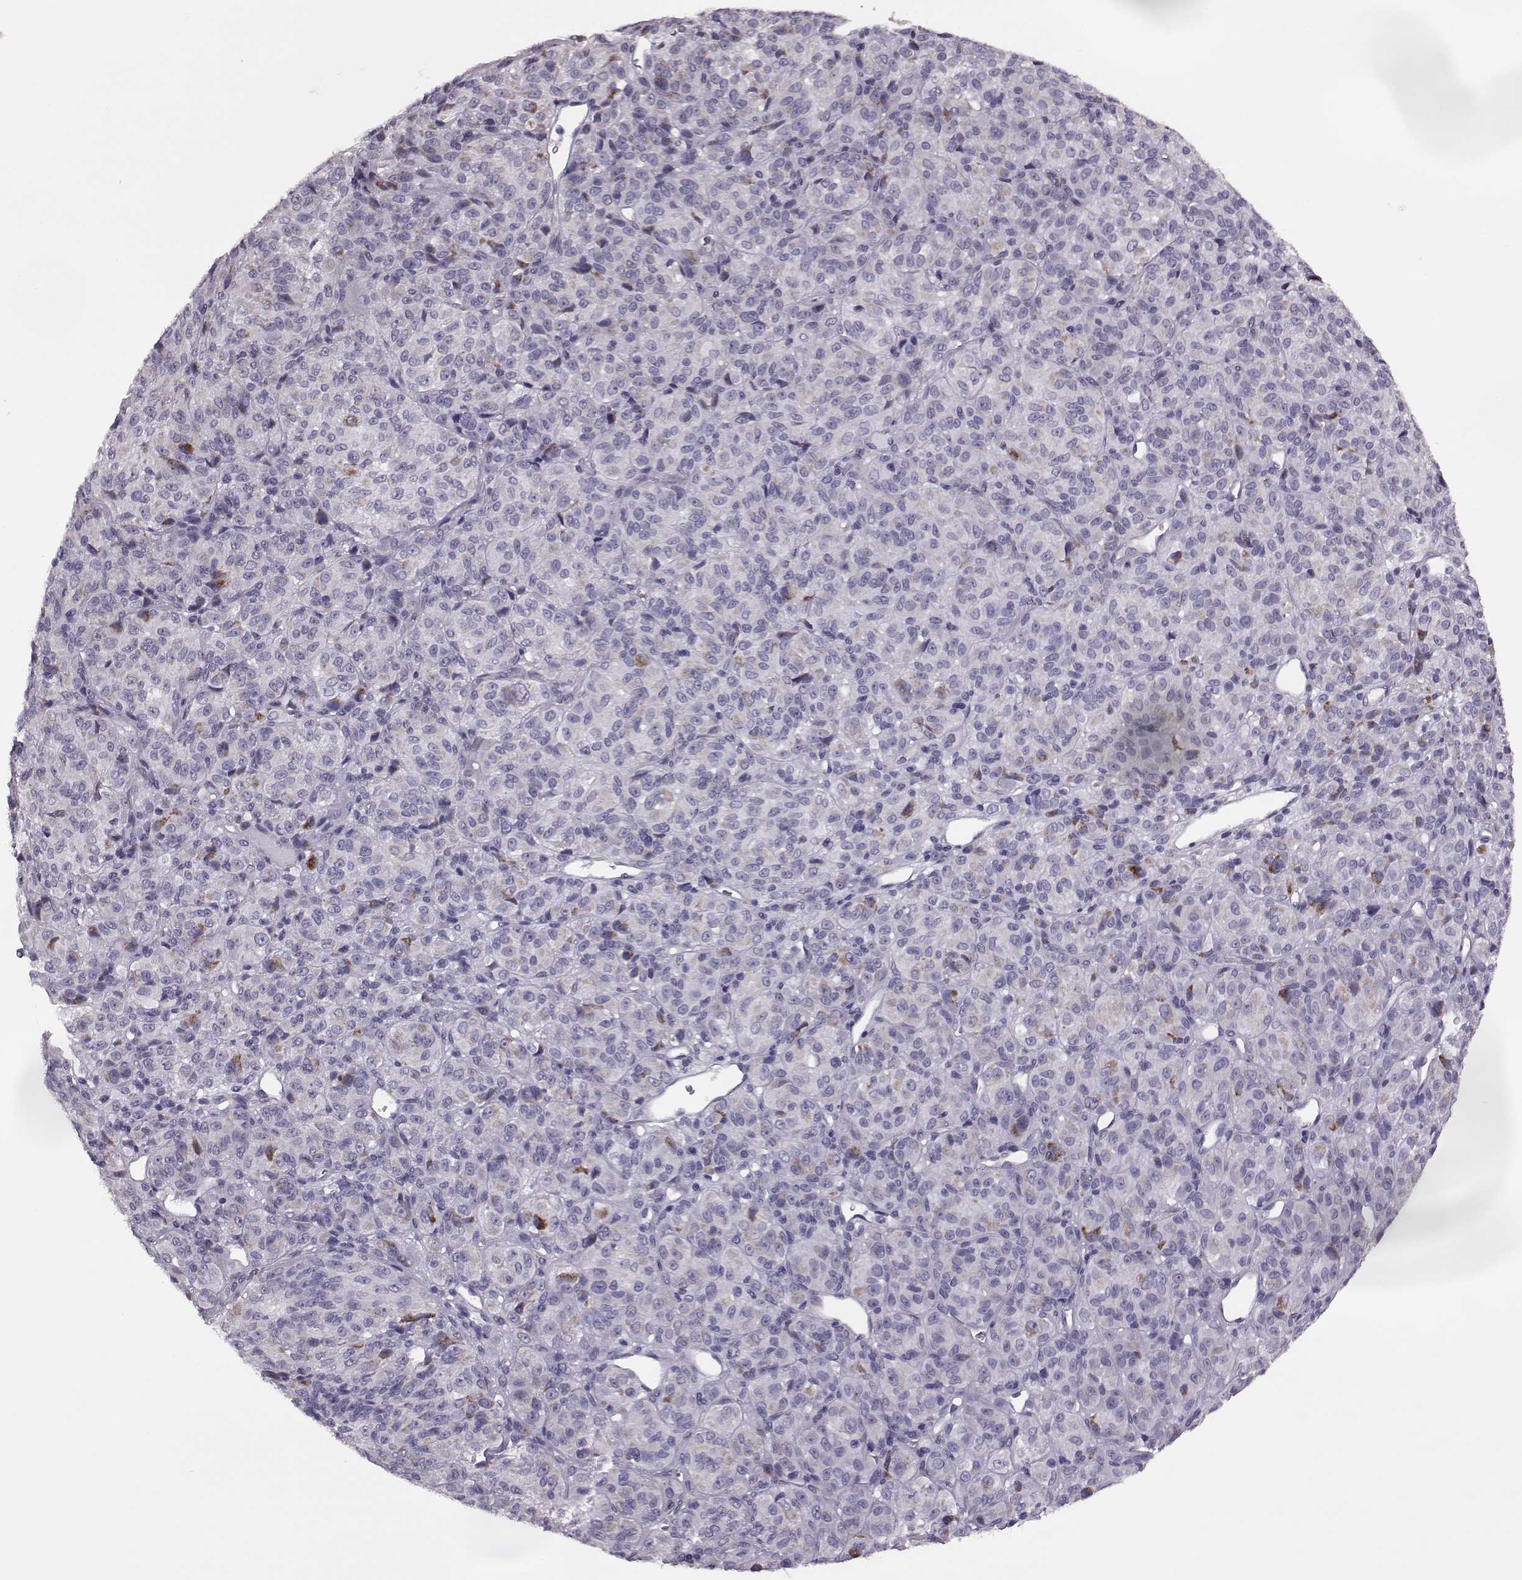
{"staining": {"intensity": "strong", "quantity": "<25%", "location": "cytoplasmic/membranous"}, "tissue": "melanoma", "cell_type": "Tumor cells", "image_type": "cancer", "snomed": [{"axis": "morphology", "description": "Malignant melanoma, Metastatic site"}, {"axis": "topography", "description": "Brain"}], "caption": "Immunohistochemical staining of human melanoma exhibits medium levels of strong cytoplasmic/membranous positivity in approximately <25% of tumor cells.", "gene": "RIMS2", "patient": {"sex": "female", "age": 56}}